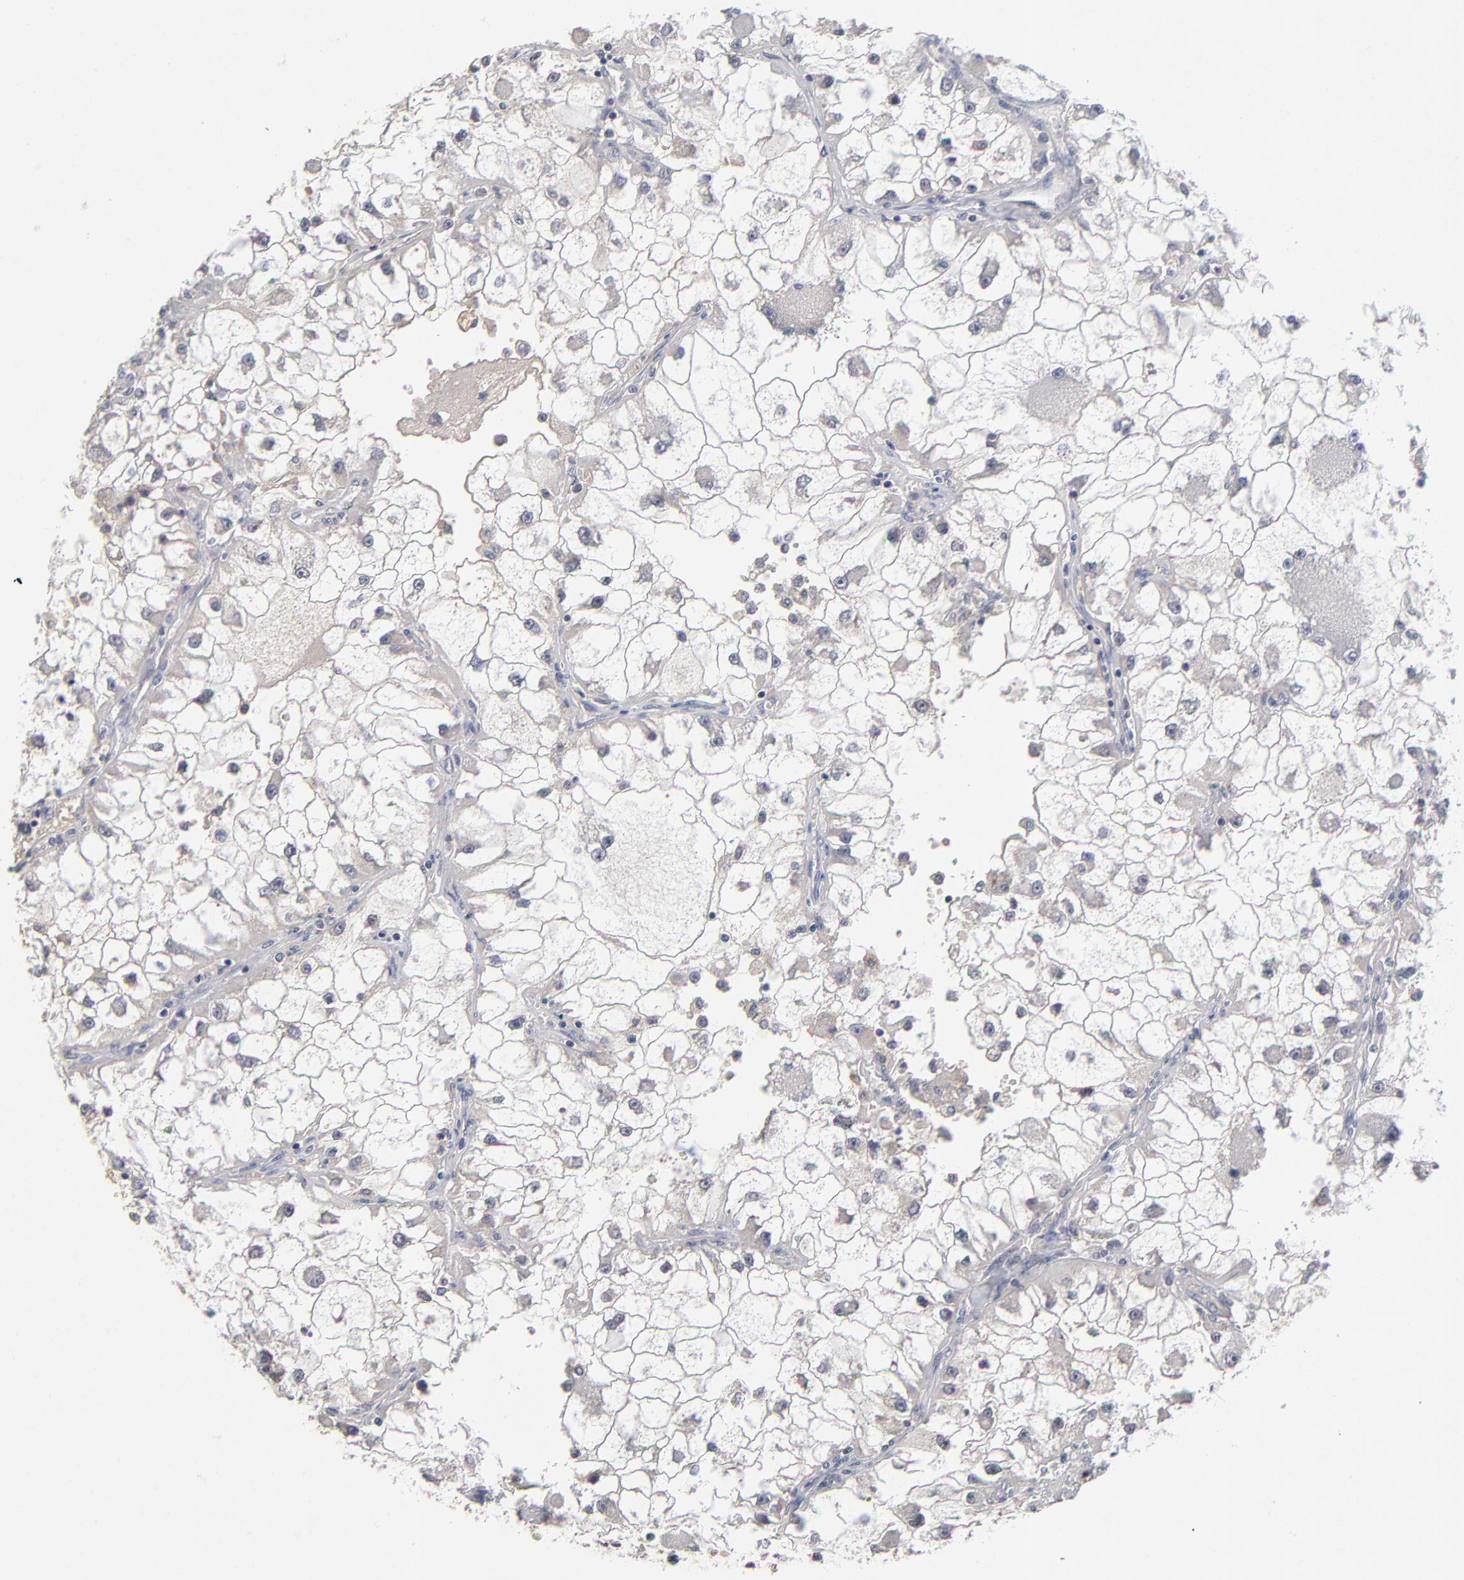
{"staining": {"intensity": "negative", "quantity": "none", "location": "none"}, "tissue": "renal cancer", "cell_type": "Tumor cells", "image_type": "cancer", "snomed": [{"axis": "morphology", "description": "Adenocarcinoma, NOS"}, {"axis": "topography", "description": "Kidney"}], "caption": "High magnification brightfield microscopy of renal adenocarcinoma stained with DAB (brown) and counterstained with hematoxylin (blue): tumor cells show no significant positivity. (DAB (3,3'-diaminobenzidine) immunohistochemistry, high magnification).", "gene": "WSB1", "patient": {"sex": "female", "age": 73}}